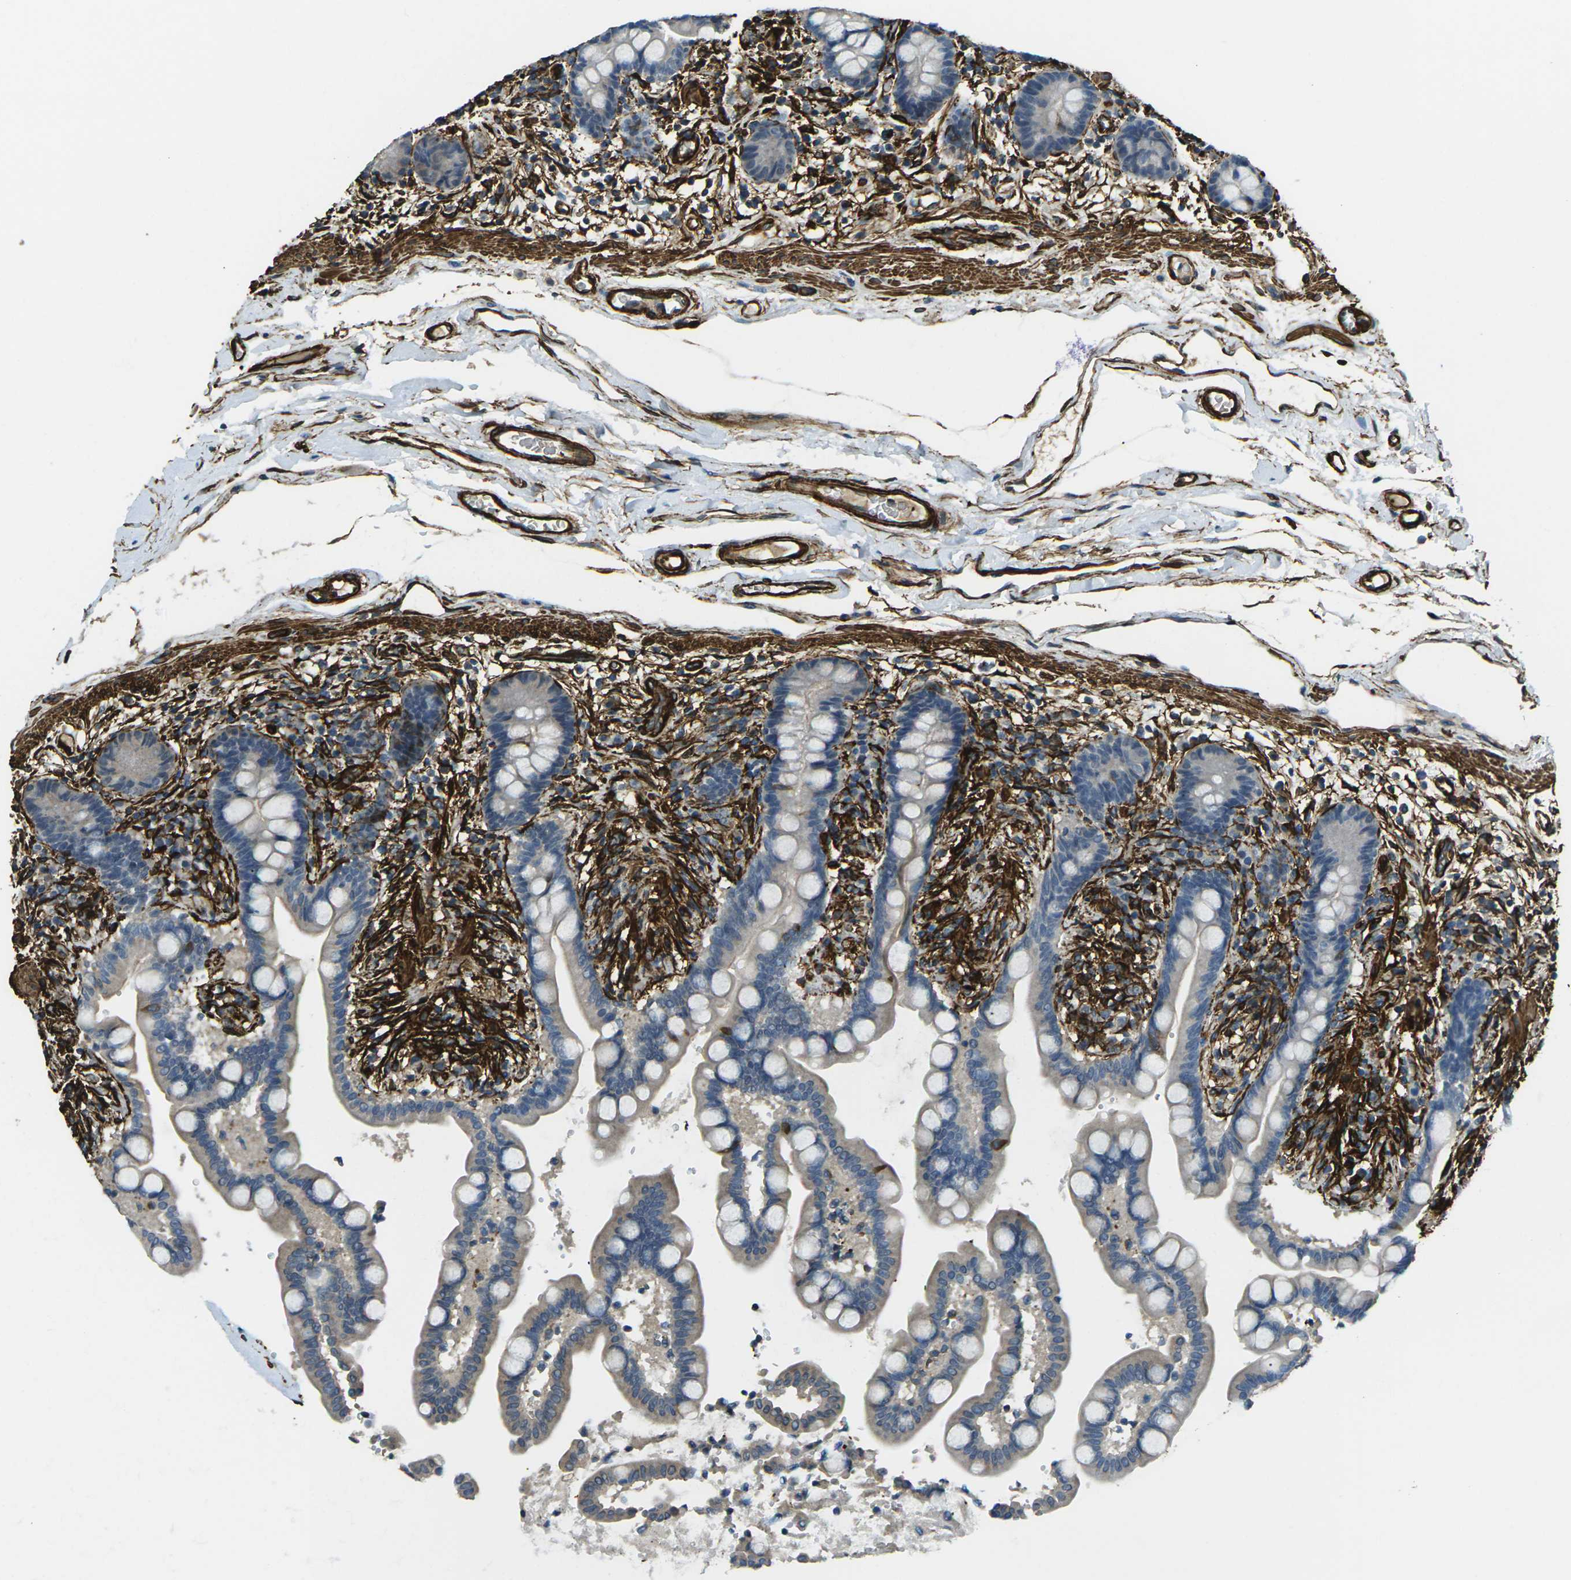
{"staining": {"intensity": "strong", "quantity": ">75%", "location": "cytoplasmic/membranous"}, "tissue": "colon", "cell_type": "Endothelial cells", "image_type": "normal", "snomed": [{"axis": "morphology", "description": "Normal tissue, NOS"}, {"axis": "topography", "description": "Colon"}], "caption": "Strong cytoplasmic/membranous positivity is present in about >75% of endothelial cells in normal colon. (brown staining indicates protein expression, while blue staining denotes nuclei).", "gene": "GRAMD1C", "patient": {"sex": "male", "age": 73}}